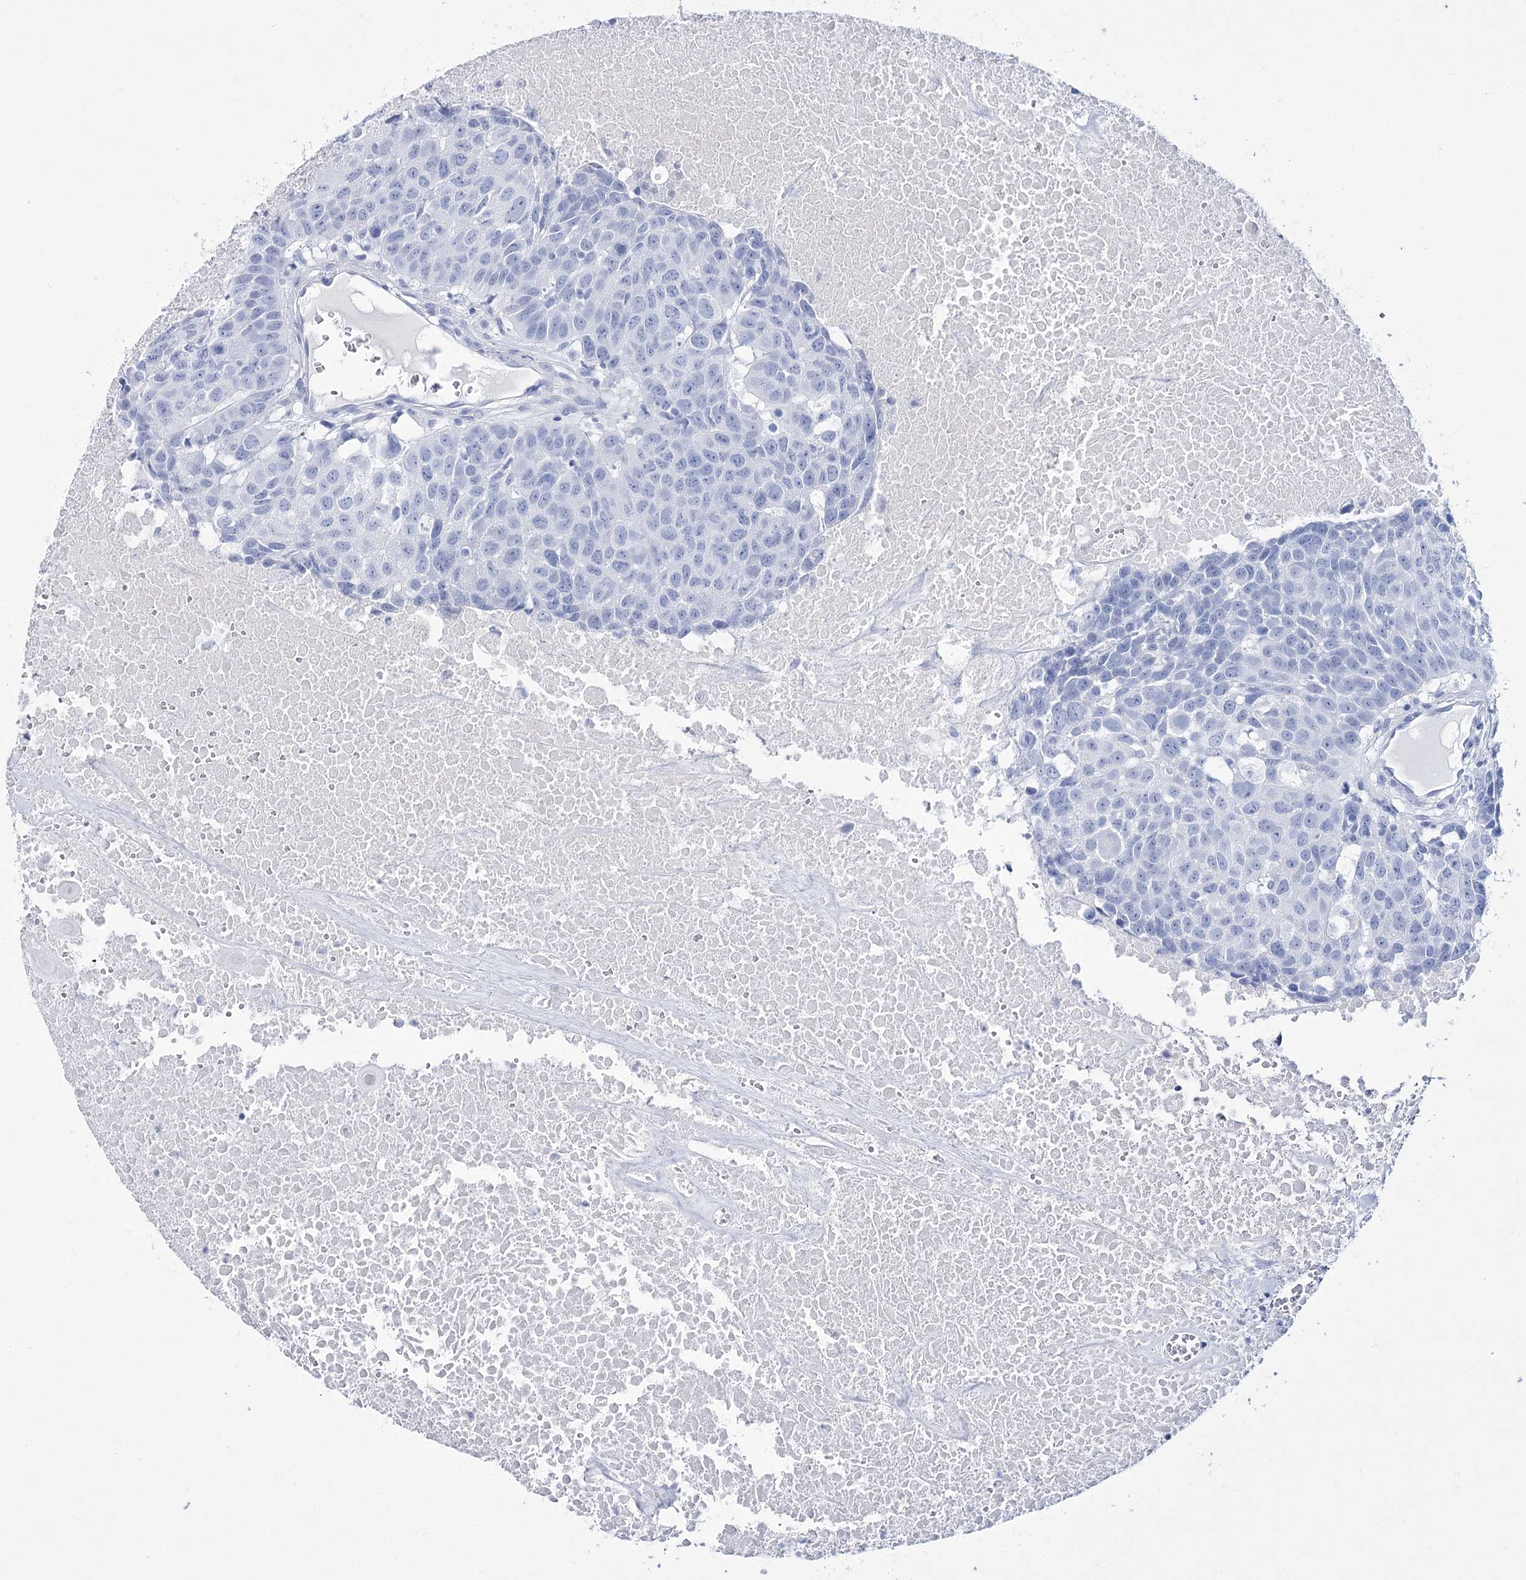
{"staining": {"intensity": "negative", "quantity": "none", "location": "none"}, "tissue": "head and neck cancer", "cell_type": "Tumor cells", "image_type": "cancer", "snomed": [{"axis": "morphology", "description": "Squamous cell carcinoma, NOS"}, {"axis": "topography", "description": "Head-Neck"}], "caption": "Immunohistochemistry (IHC) image of neoplastic tissue: human head and neck squamous cell carcinoma stained with DAB (3,3'-diaminobenzidine) displays no significant protein expression in tumor cells. (Stains: DAB immunohistochemistry (IHC) with hematoxylin counter stain, Microscopy: brightfield microscopy at high magnification).", "gene": "RNF186", "patient": {"sex": "male", "age": 66}}